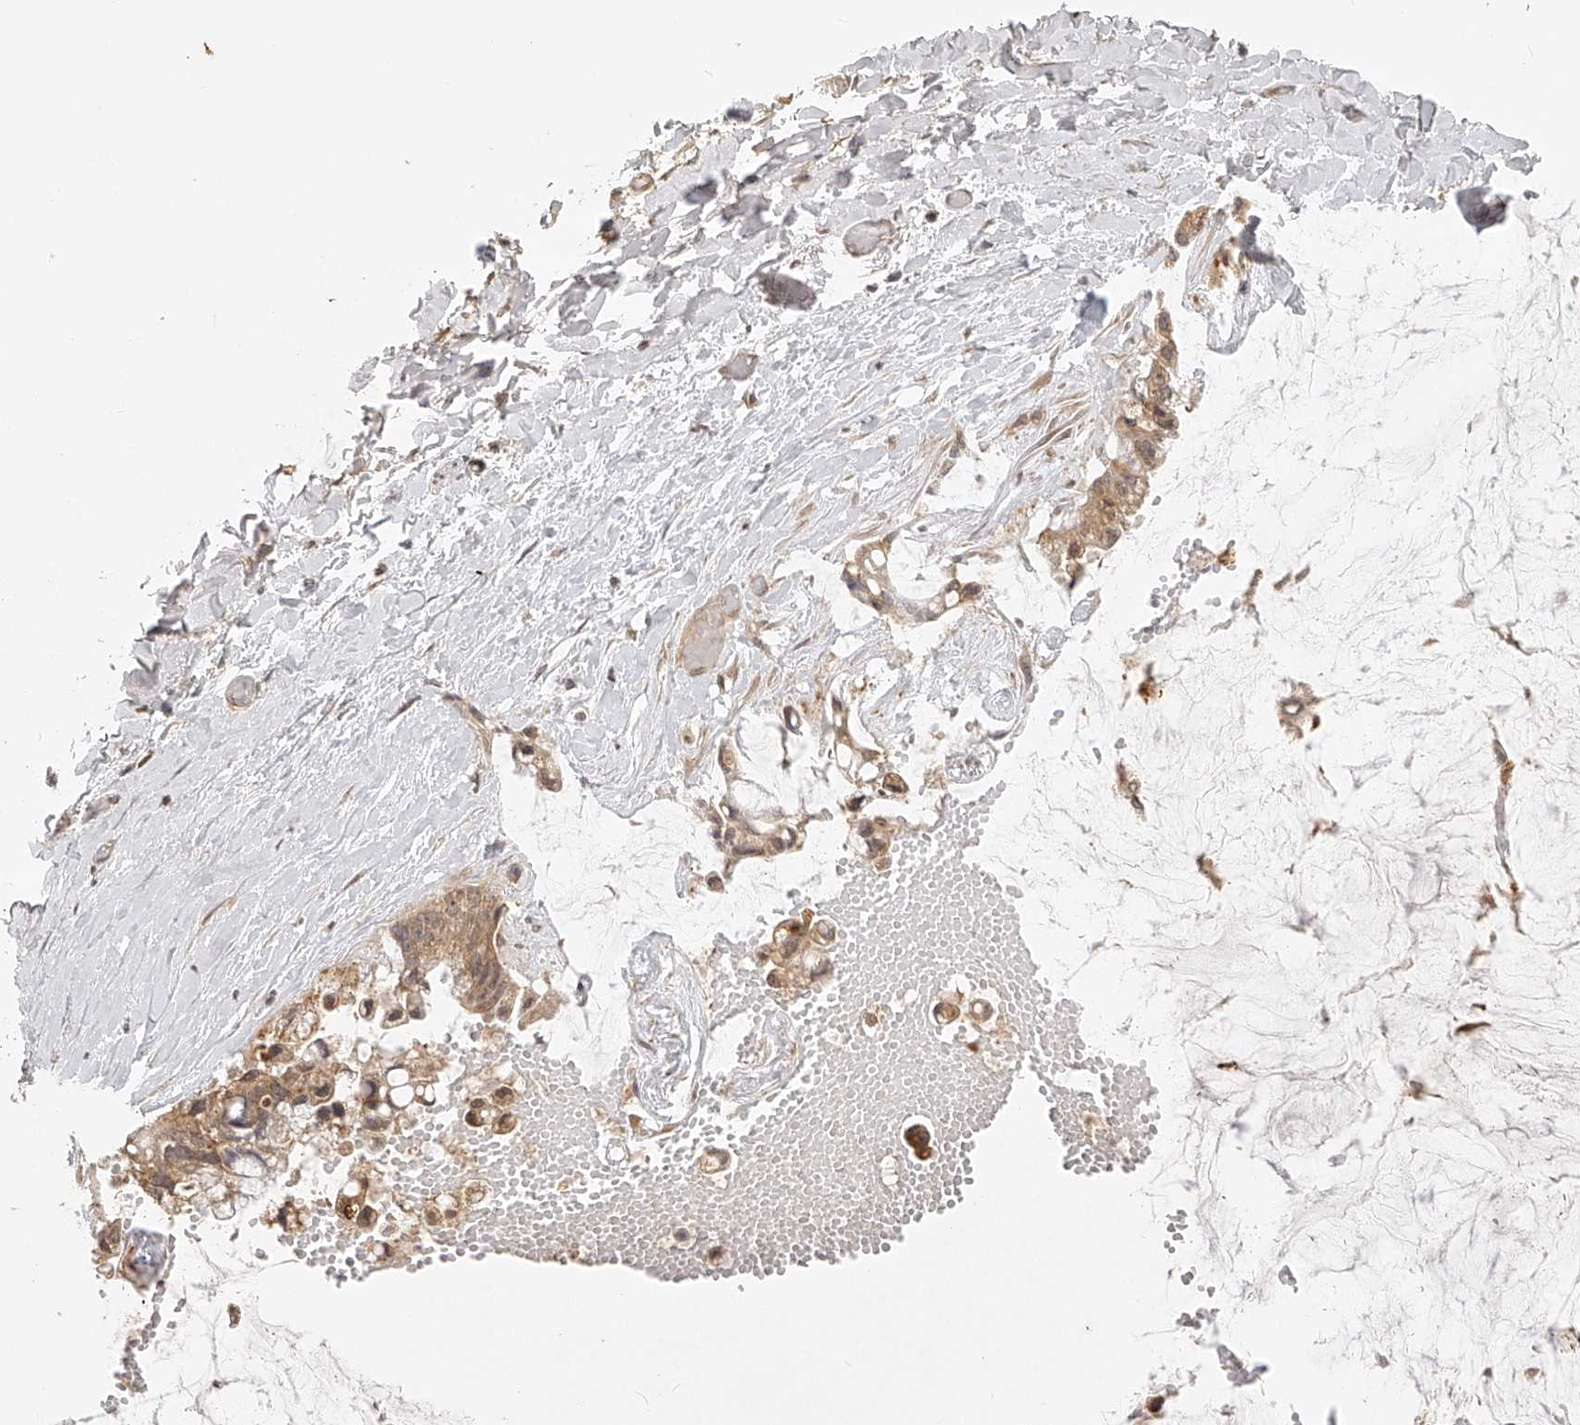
{"staining": {"intensity": "moderate", "quantity": ">75%", "location": "cytoplasmic/membranous"}, "tissue": "ovarian cancer", "cell_type": "Tumor cells", "image_type": "cancer", "snomed": [{"axis": "morphology", "description": "Cystadenocarcinoma, mucinous, NOS"}, {"axis": "topography", "description": "Ovary"}], "caption": "Immunohistochemistry image of neoplastic tissue: human ovarian cancer stained using IHC reveals medium levels of moderate protein expression localized specifically in the cytoplasmic/membranous of tumor cells, appearing as a cytoplasmic/membranous brown color.", "gene": "BCL2L11", "patient": {"sex": "female", "age": 39}}